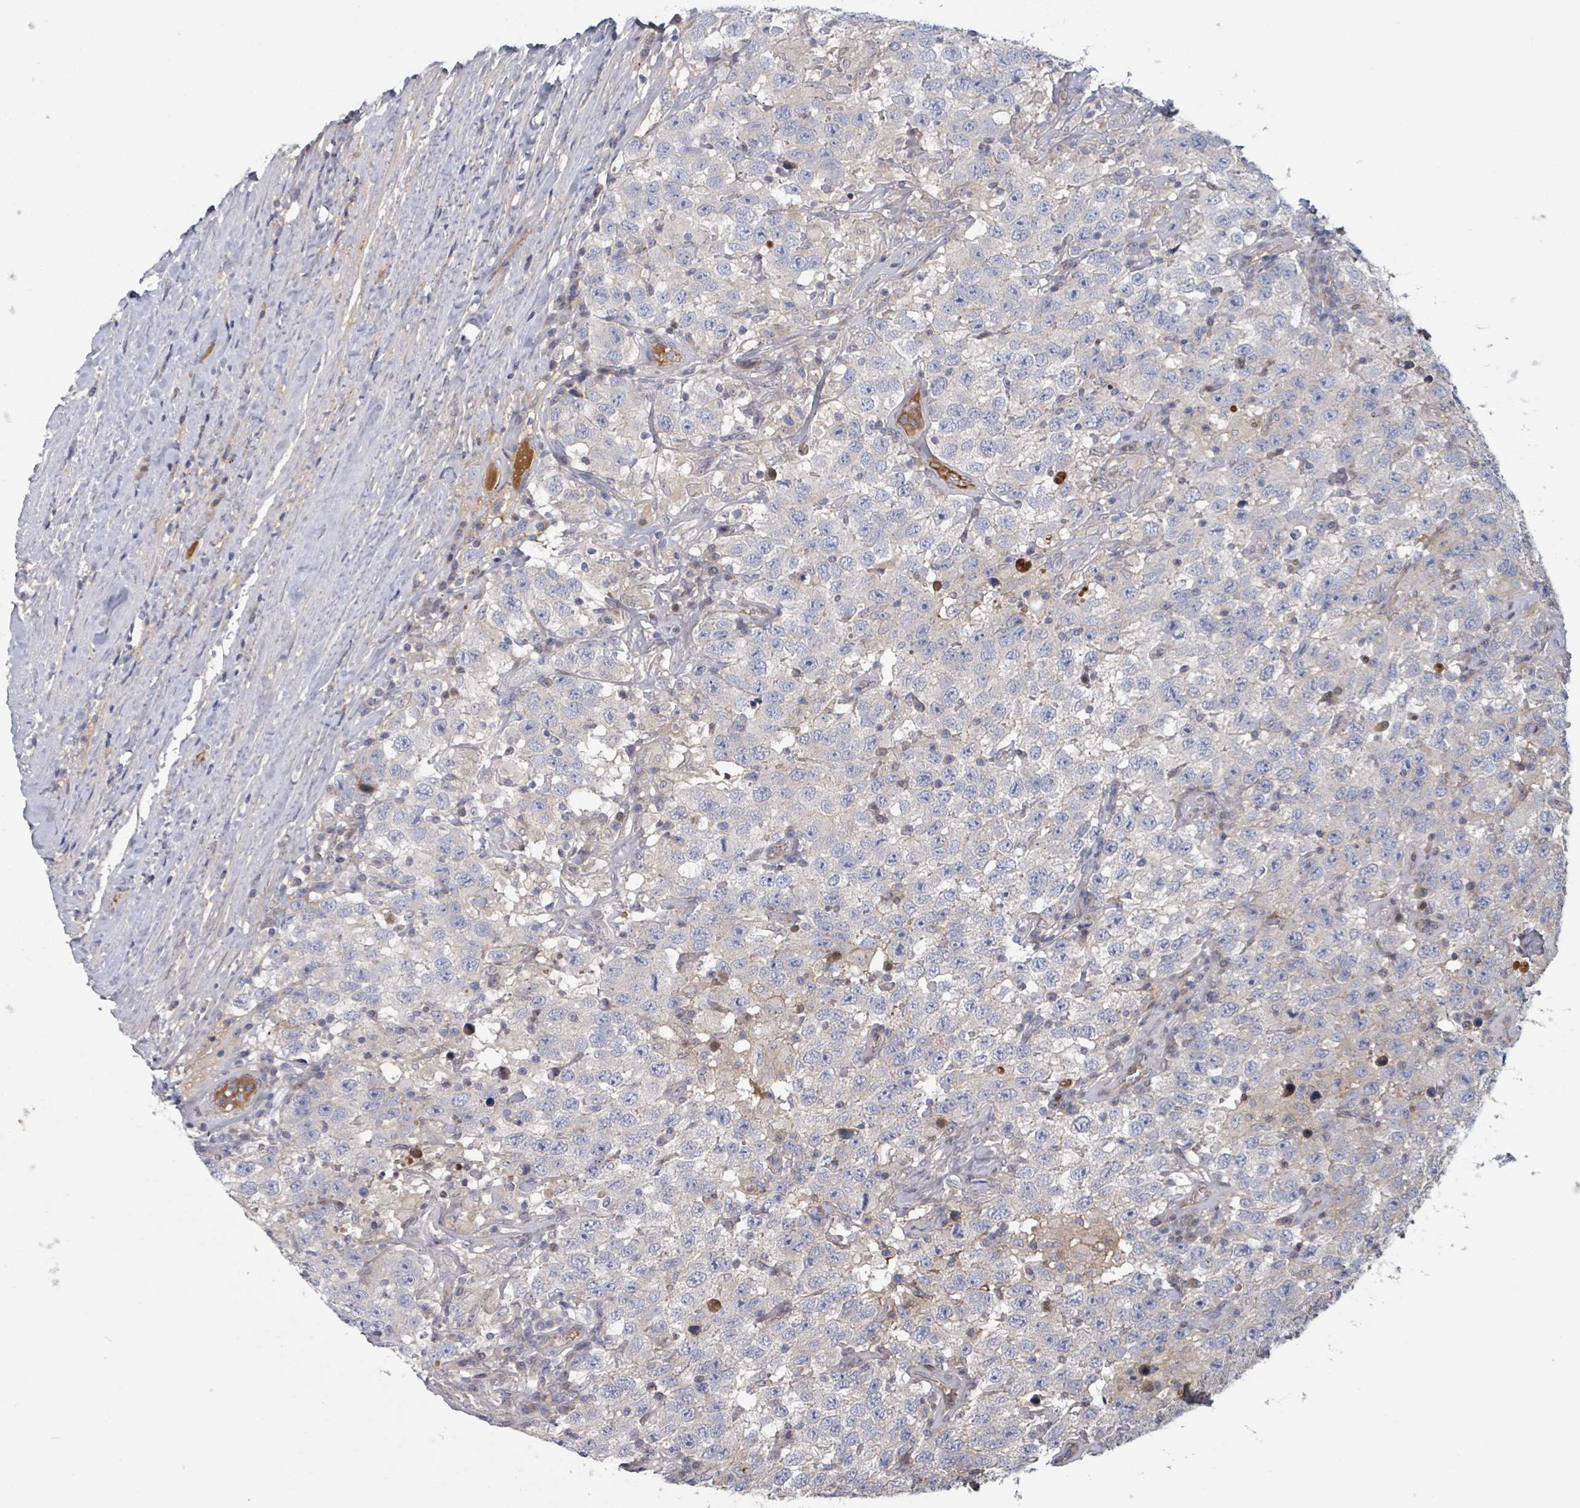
{"staining": {"intensity": "moderate", "quantity": "<25%", "location": "cytoplasmic/membranous"}, "tissue": "testis cancer", "cell_type": "Tumor cells", "image_type": "cancer", "snomed": [{"axis": "morphology", "description": "Seminoma, NOS"}, {"axis": "topography", "description": "Testis"}], "caption": "Protein staining of testis cancer (seminoma) tissue displays moderate cytoplasmic/membranous expression in about <25% of tumor cells. (DAB IHC with brightfield microscopy, high magnification).", "gene": "GABBR1", "patient": {"sex": "male", "age": 41}}